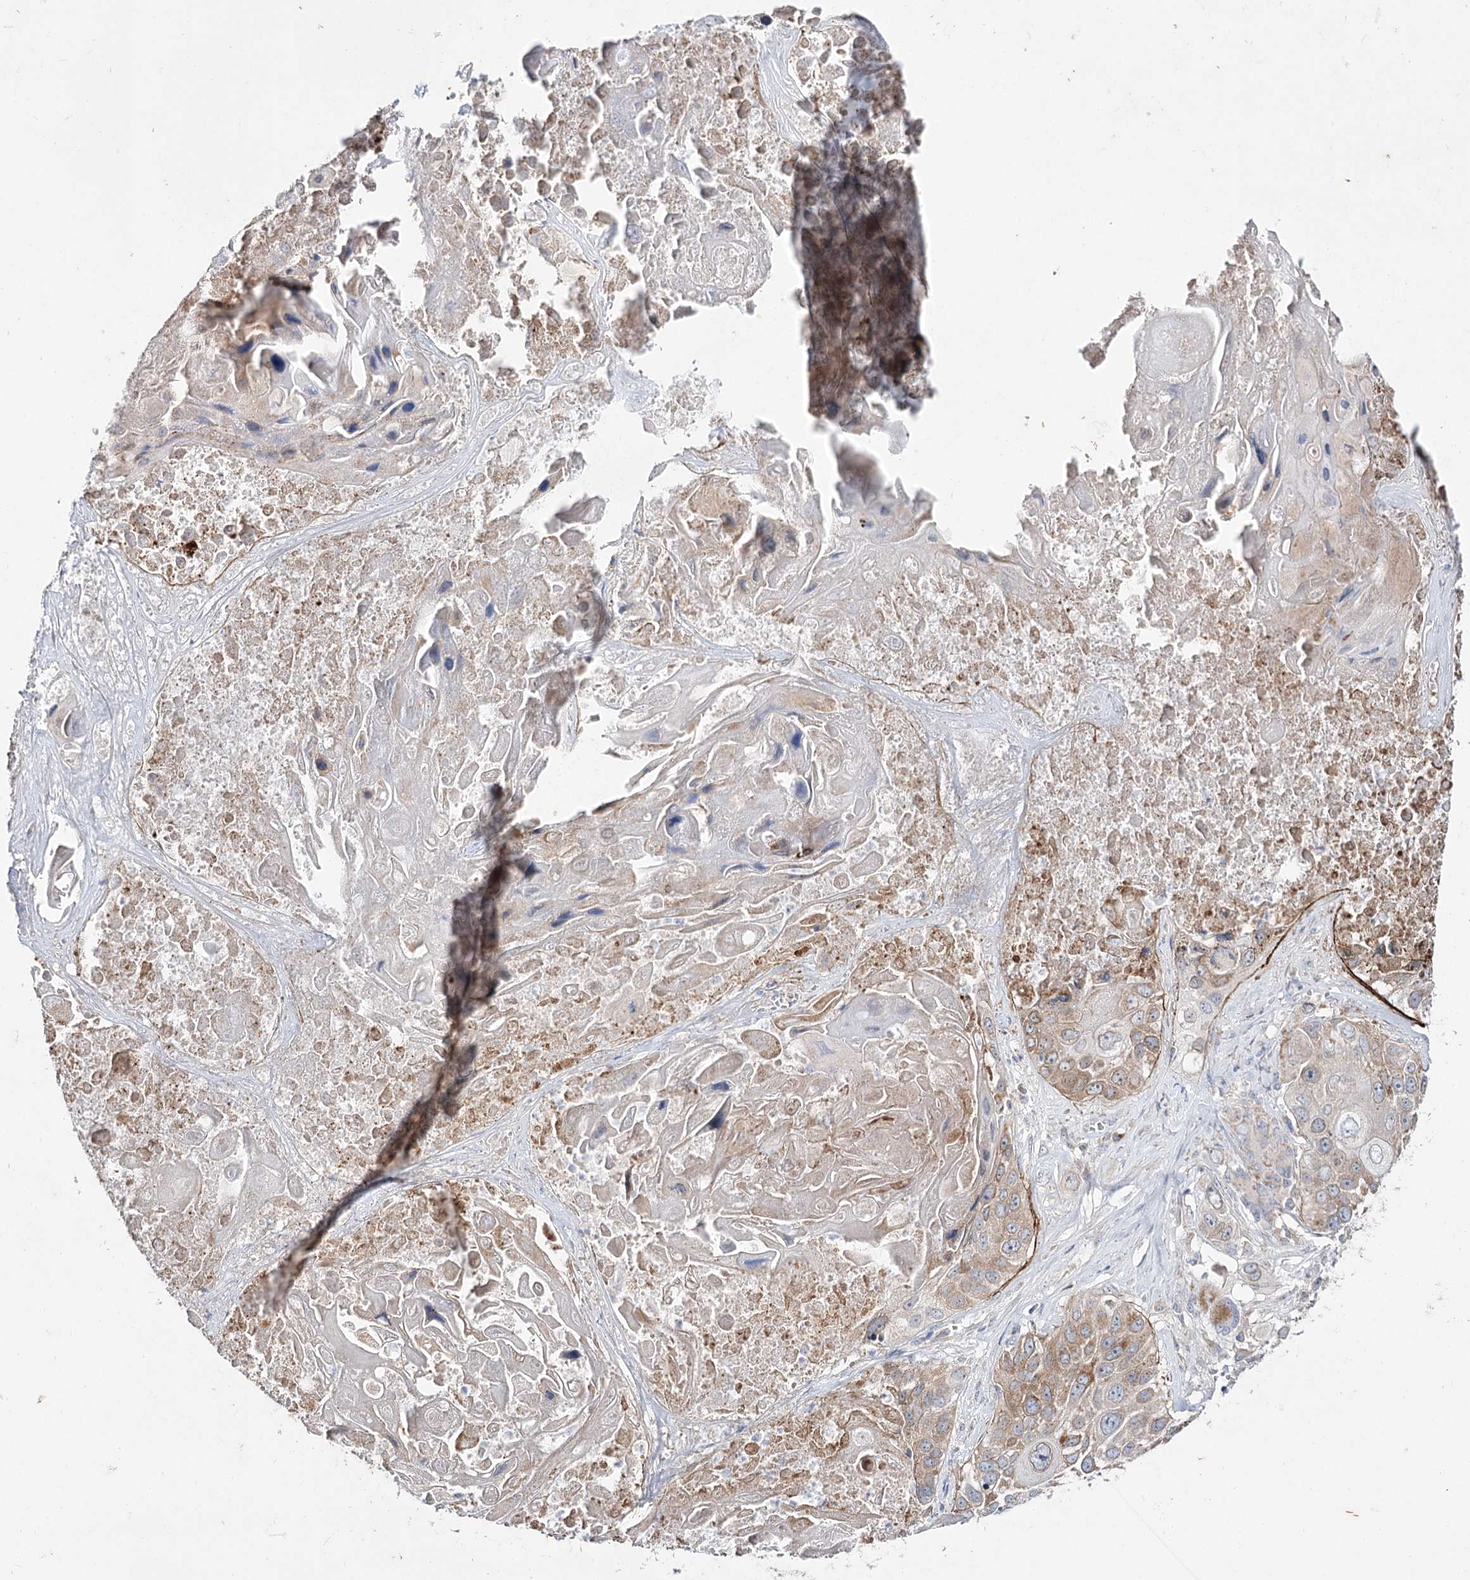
{"staining": {"intensity": "weak", "quantity": "<25%", "location": "cytoplasmic/membranous"}, "tissue": "lung cancer", "cell_type": "Tumor cells", "image_type": "cancer", "snomed": [{"axis": "morphology", "description": "Squamous cell carcinoma, NOS"}, {"axis": "topography", "description": "Lung"}], "caption": "This is an immunohistochemistry (IHC) histopathology image of human lung squamous cell carcinoma. There is no positivity in tumor cells.", "gene": "C11orf80", "patient": {"sex": "male", "age": 61}}